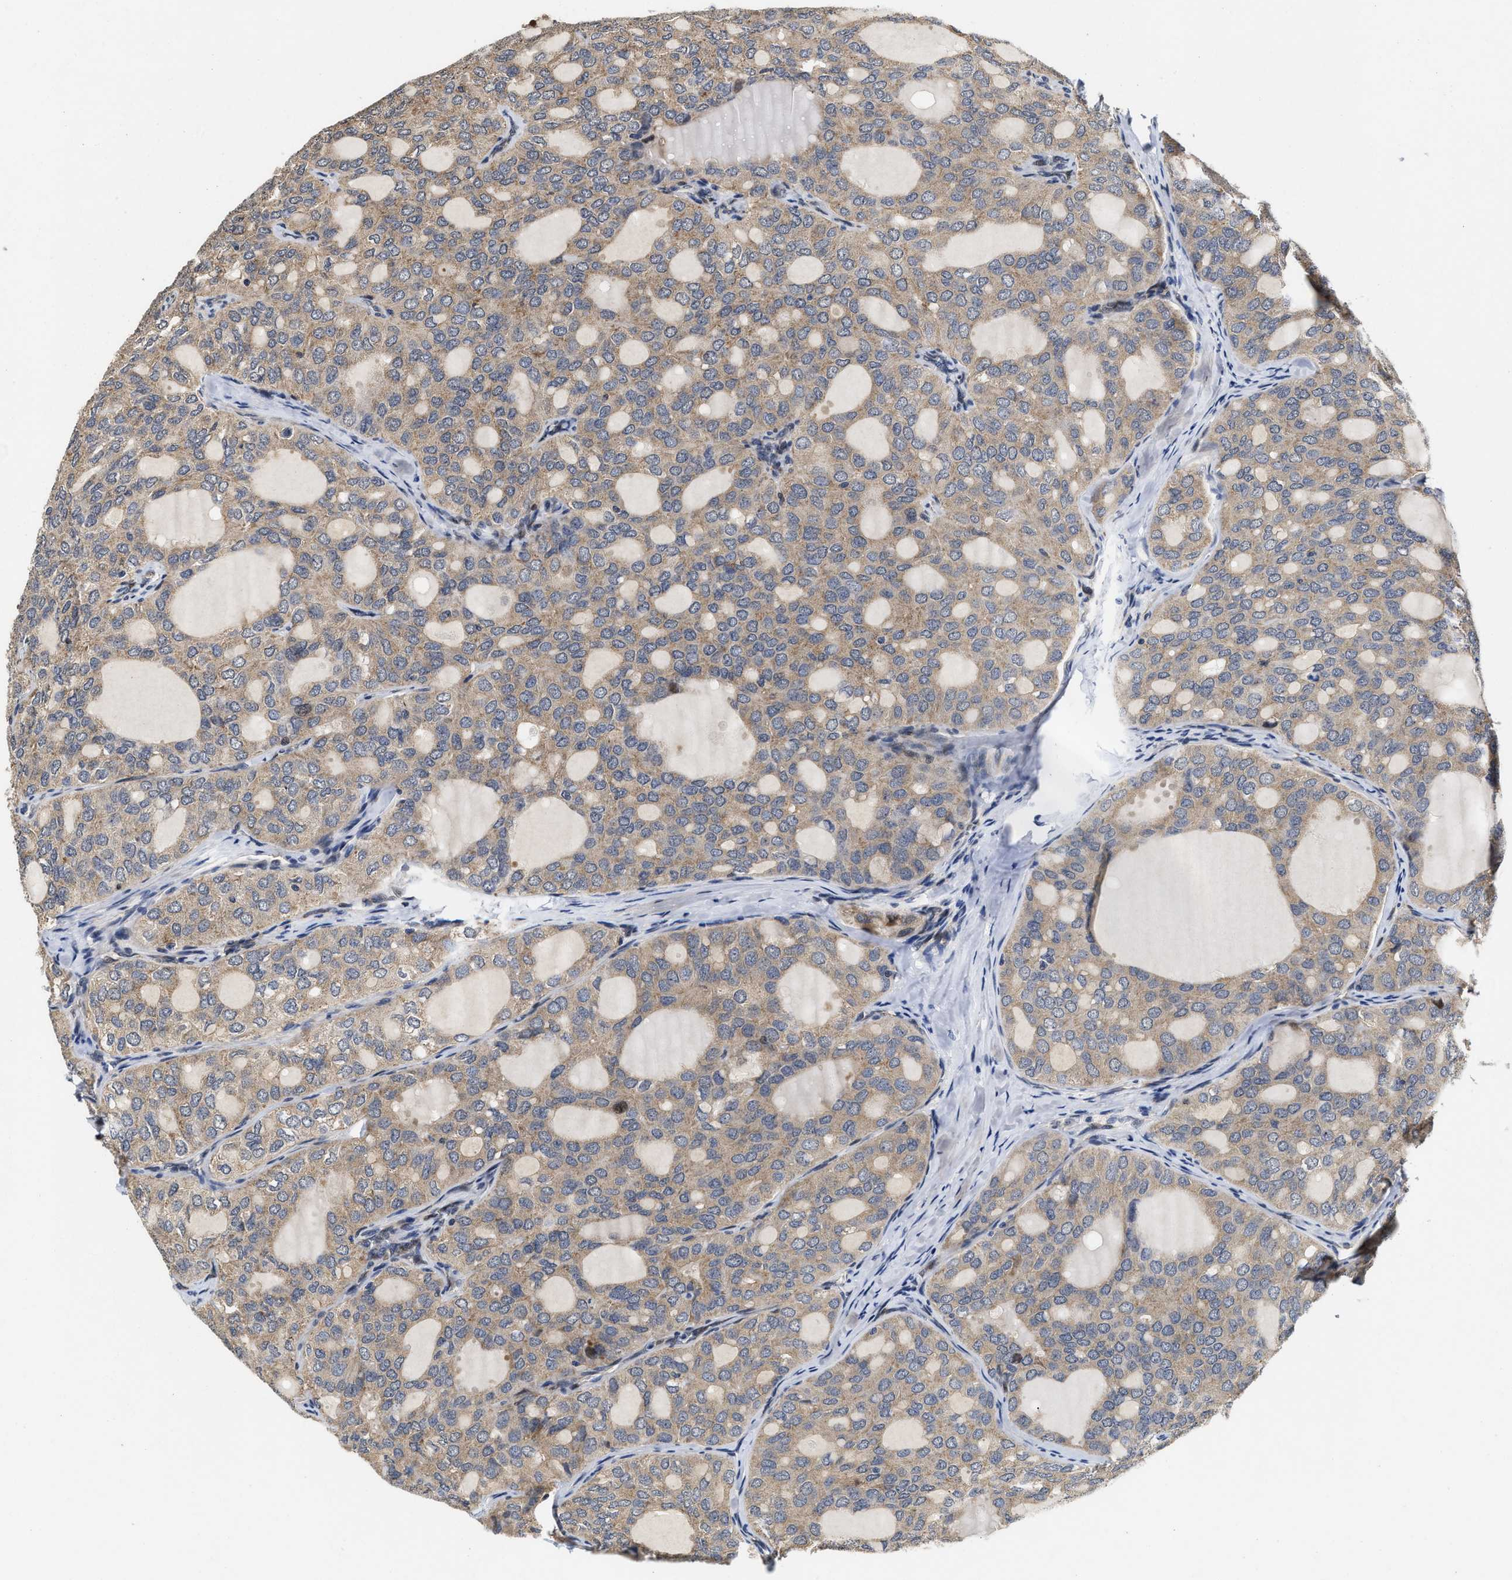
{"staining": {"intensity": "weak", "quantity": ">75%", "location": "cytoplasmic/membranous"}, "tissue": "thyroid cancer", "cell_type": "Tumor cells", "image_type": "cancer", "snomed": [{"axis": "morphology", "description": "Follicular adenoma carcinoma, NOS"}, {"axis": "topography", "description": "Thyroid gland"}], "caption": "There is low levels of weak cytoplasmic/membranous positivity in tumor cells of thyroid follicular adenoma carcinoma, as demonstrated by immunohistochemical staining (brown color).", "gene": "SCYL2", "patient": {"sex": "male", "age": 75}}